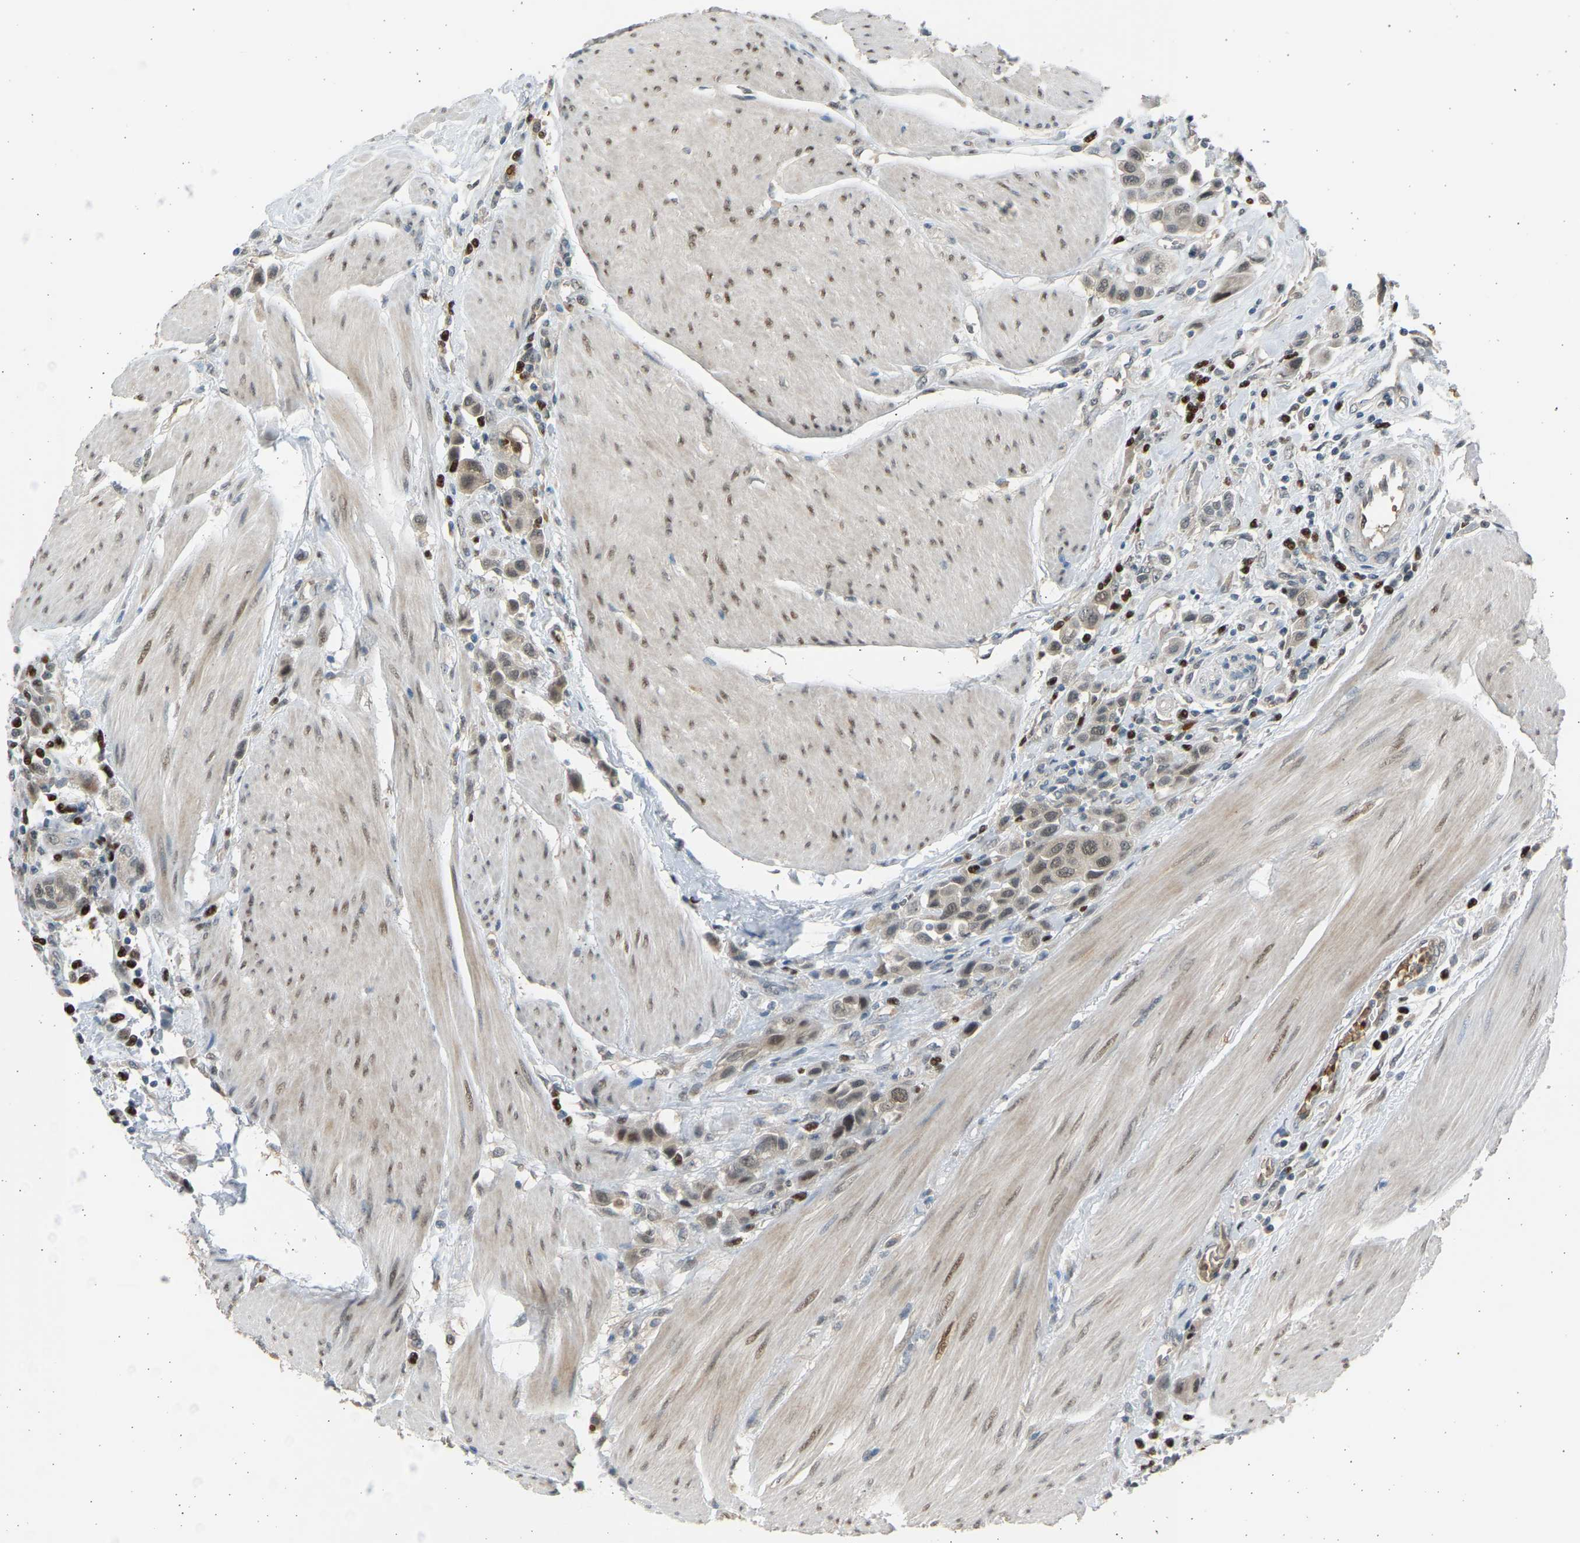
{"staining": {"intensity": "weak", "quantity": ">75%", "location": "nuclear"}, "tissue": "urothelial cancer", "cell_type": "Tumor cells", "image_type": "cancer", "snomed": [{"axis": "morphology", "description": "Urothelial carcinoma, High grade"}, {"axis": "topography", "description": "Urinary bladder"}], "caption": "An immunohistochemistry histopathology image of tumor tissue is shown. Protein staining in brown highlights weak nuclear positivity in urothelial carcinoma (high-grade) within tumor cells.", "gene": "BIRC2", "patient": {"sex": "male", "age": 50}}